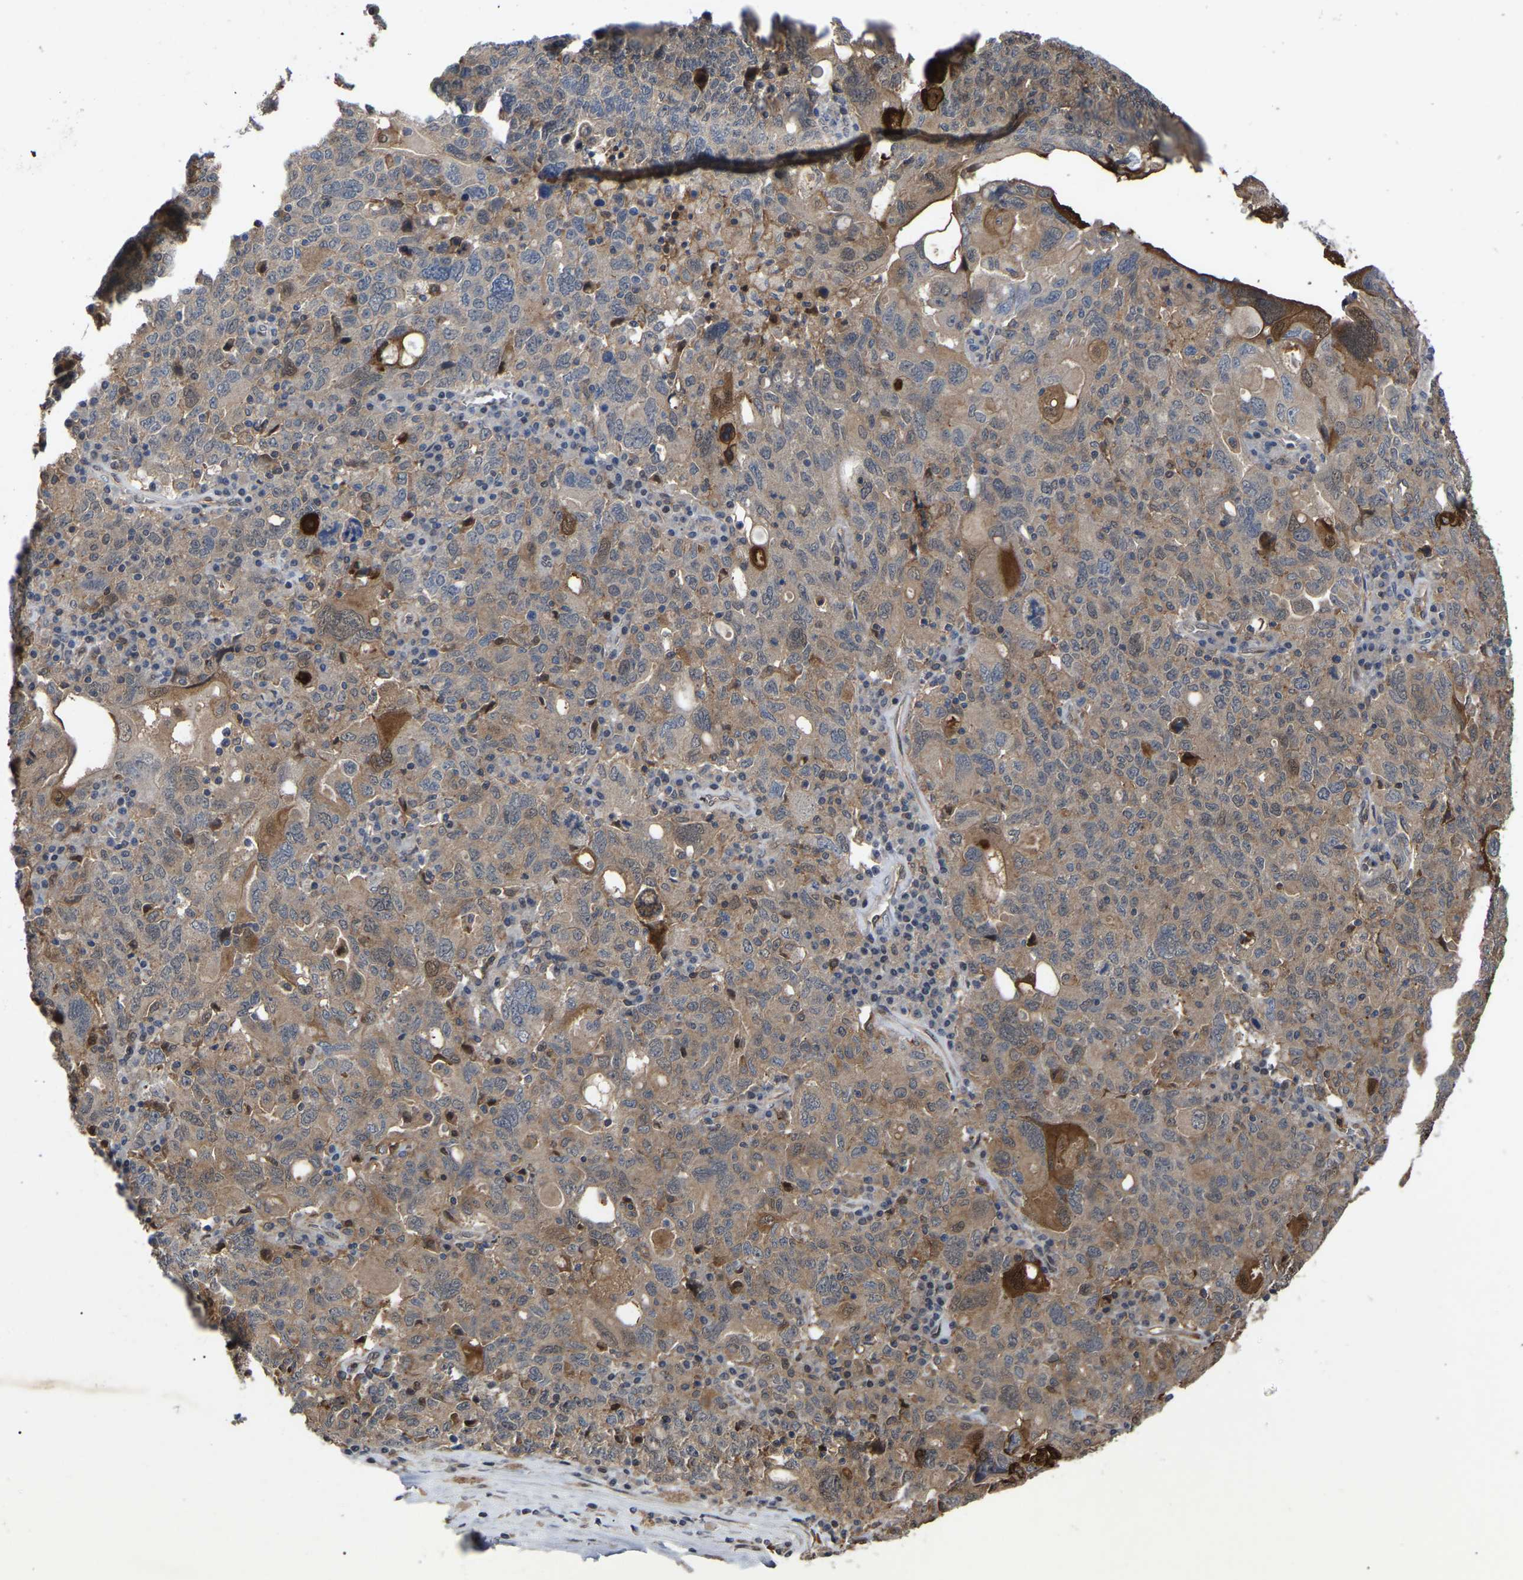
{"staining": {"intensity": "moderate", "quantity": "25%-75%", "location": "cytoplasmic/membranous"}, "tissue": "ovarian cancer", "cell_type": "Tumor cells", "image_type": "cancer", "snomed": [{"axis": "morphology", "description": "Carcinoma, endometroid"}, {"axis": "topography", "description": "Ovary"}], "caption": "The micrograph shows a brown stain indicating the presence of a protein in the cytoplasmic/membranous of tumor cells in ovarian cancer. (Stains: DAB (3,3'-diaminobenzidine) in brown, nuclei in blue, Microscopy: brightfield microscopy at high magnification).", "gene": "CIT", "patient": {"sex": "female", "age": 62}}